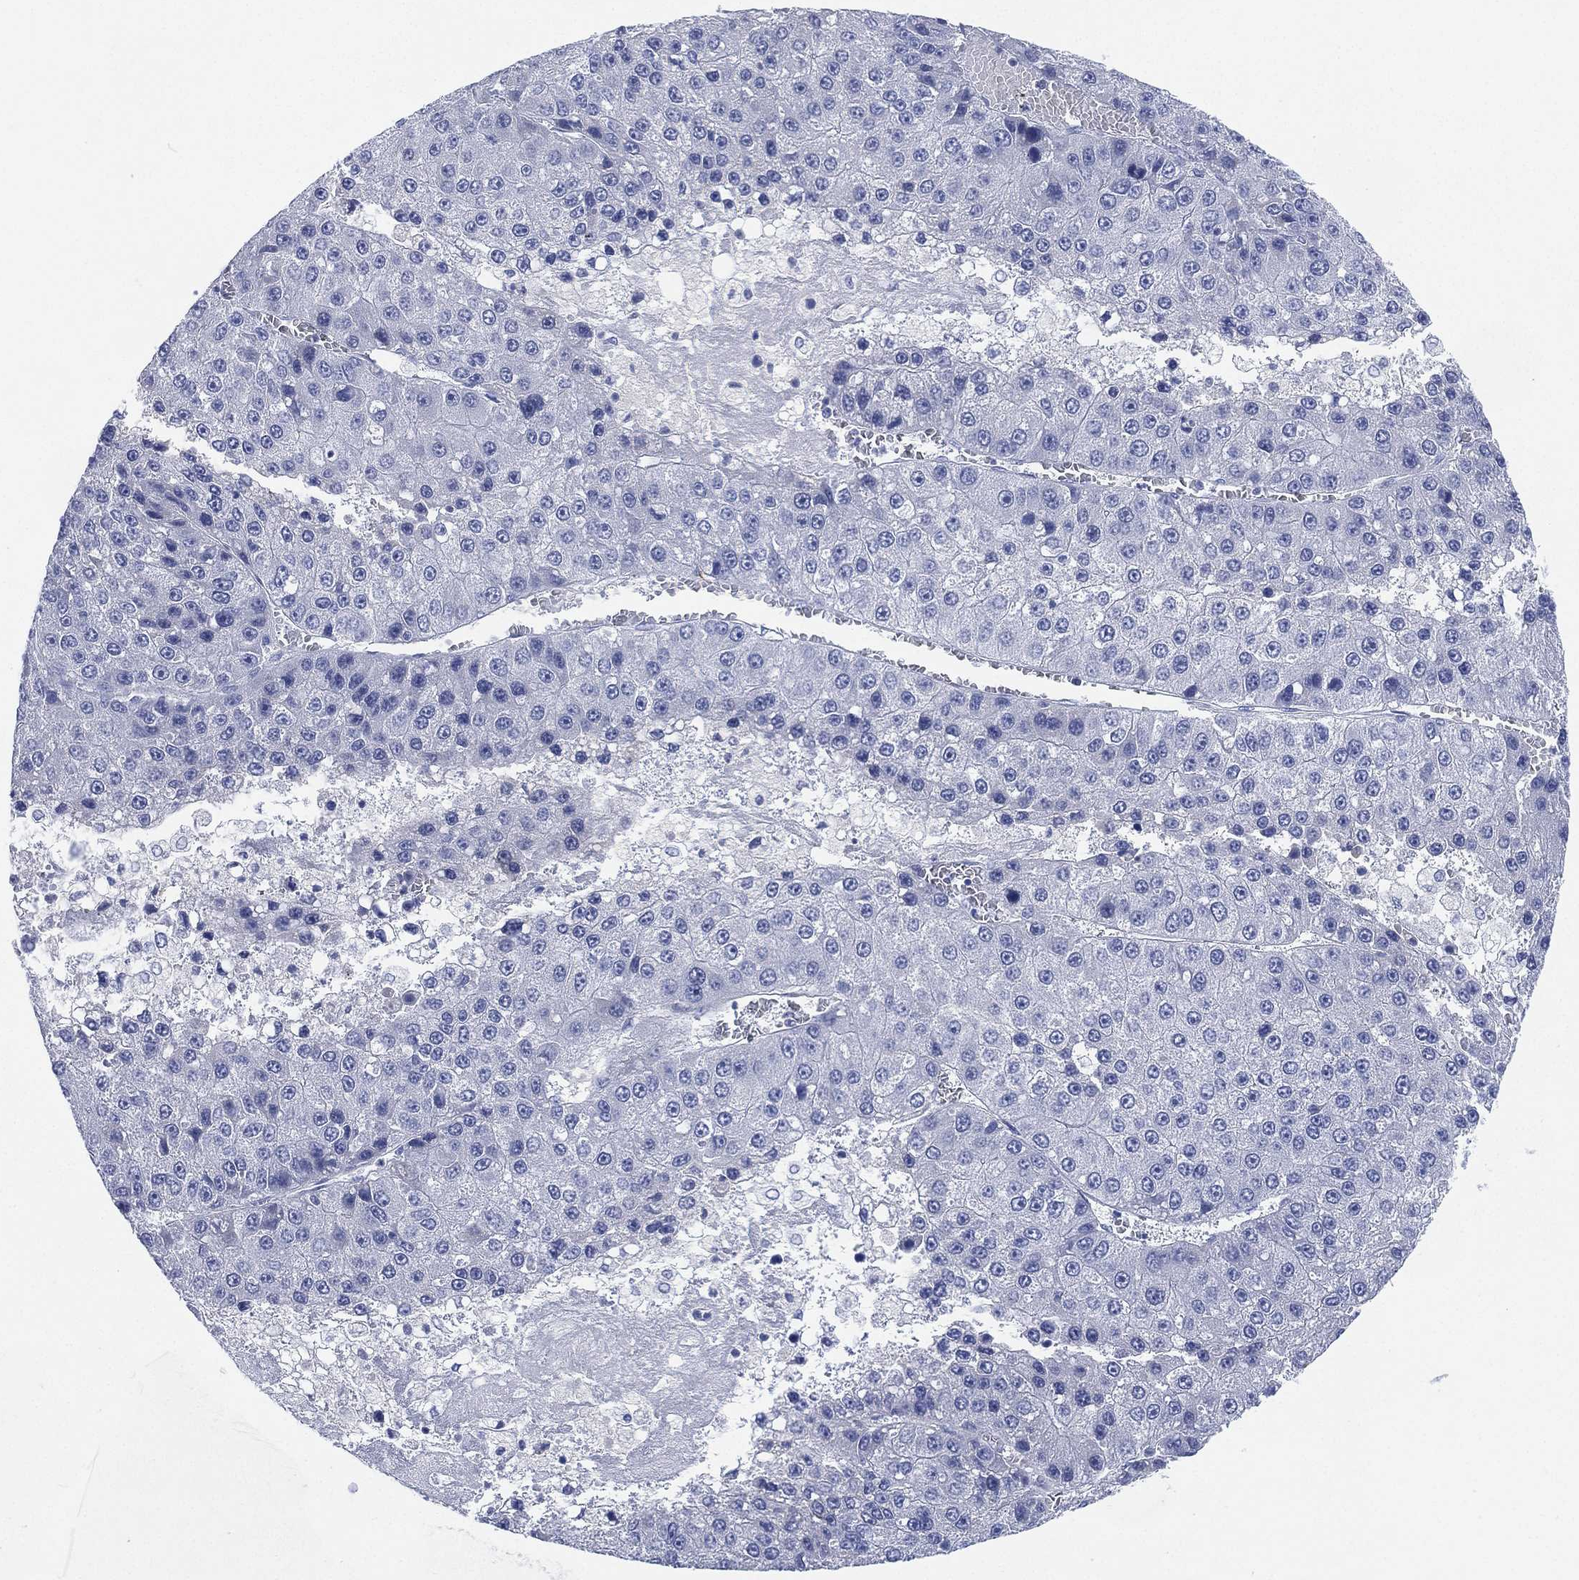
{"staining": {"intensity": "negative", "quantity": "none", "location": "none"}, "tissue": "liver cancer", "cell_type": "Tumor cells", "image_type": "cancer", "snomed": [{"axis": "morphology", "description": "Carcinoma, Hepatocellular, NOS"}, {"axis": "topography", "description": "Liver"}], "caption": "Immunohistochemistry of liver cancer (hepatocellular carcinoma) displays no expression in tumor cells. (DAB immunohistochemistry (IHC), high magnification).", "gene": "ADAD2", "patient": {"sex": "female", "age": 73}}